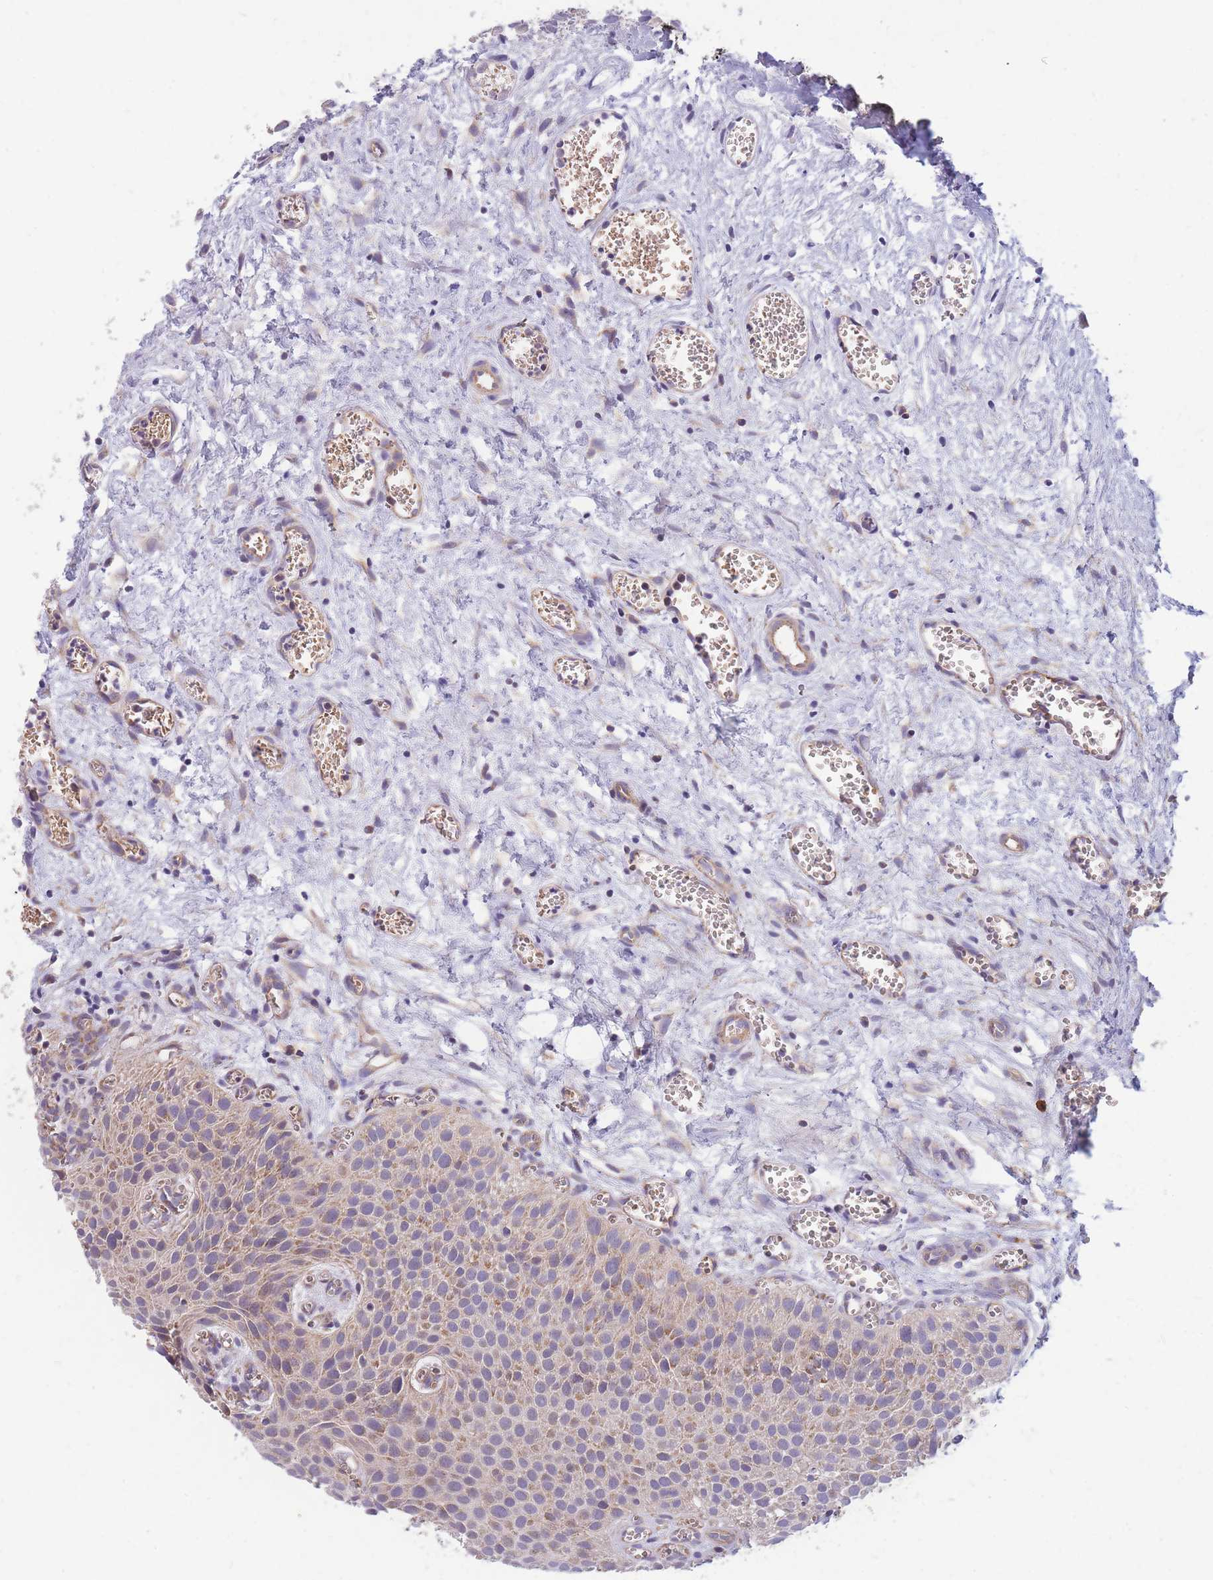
{"staining": {"intensity": "weak", "quantity": "<25%", "location": "cytoplasmic/membranous"}, "tissue": "urothelial cancer", "cell_type": "Tumor cells", "image_type": "cancer", "snomed": [{"axis": "morphology", "description": "Urothelial carcinoma, Low grade"}, {"axis": "topography", "description": "Urinary bladder"}], "caption": "This is an IHC photomicrograph of low-grade urothelial carcinoma. There is no expression in tumor cells.", "gene": "MRPS9", "patient": {"sex": "male", "age": 88}}